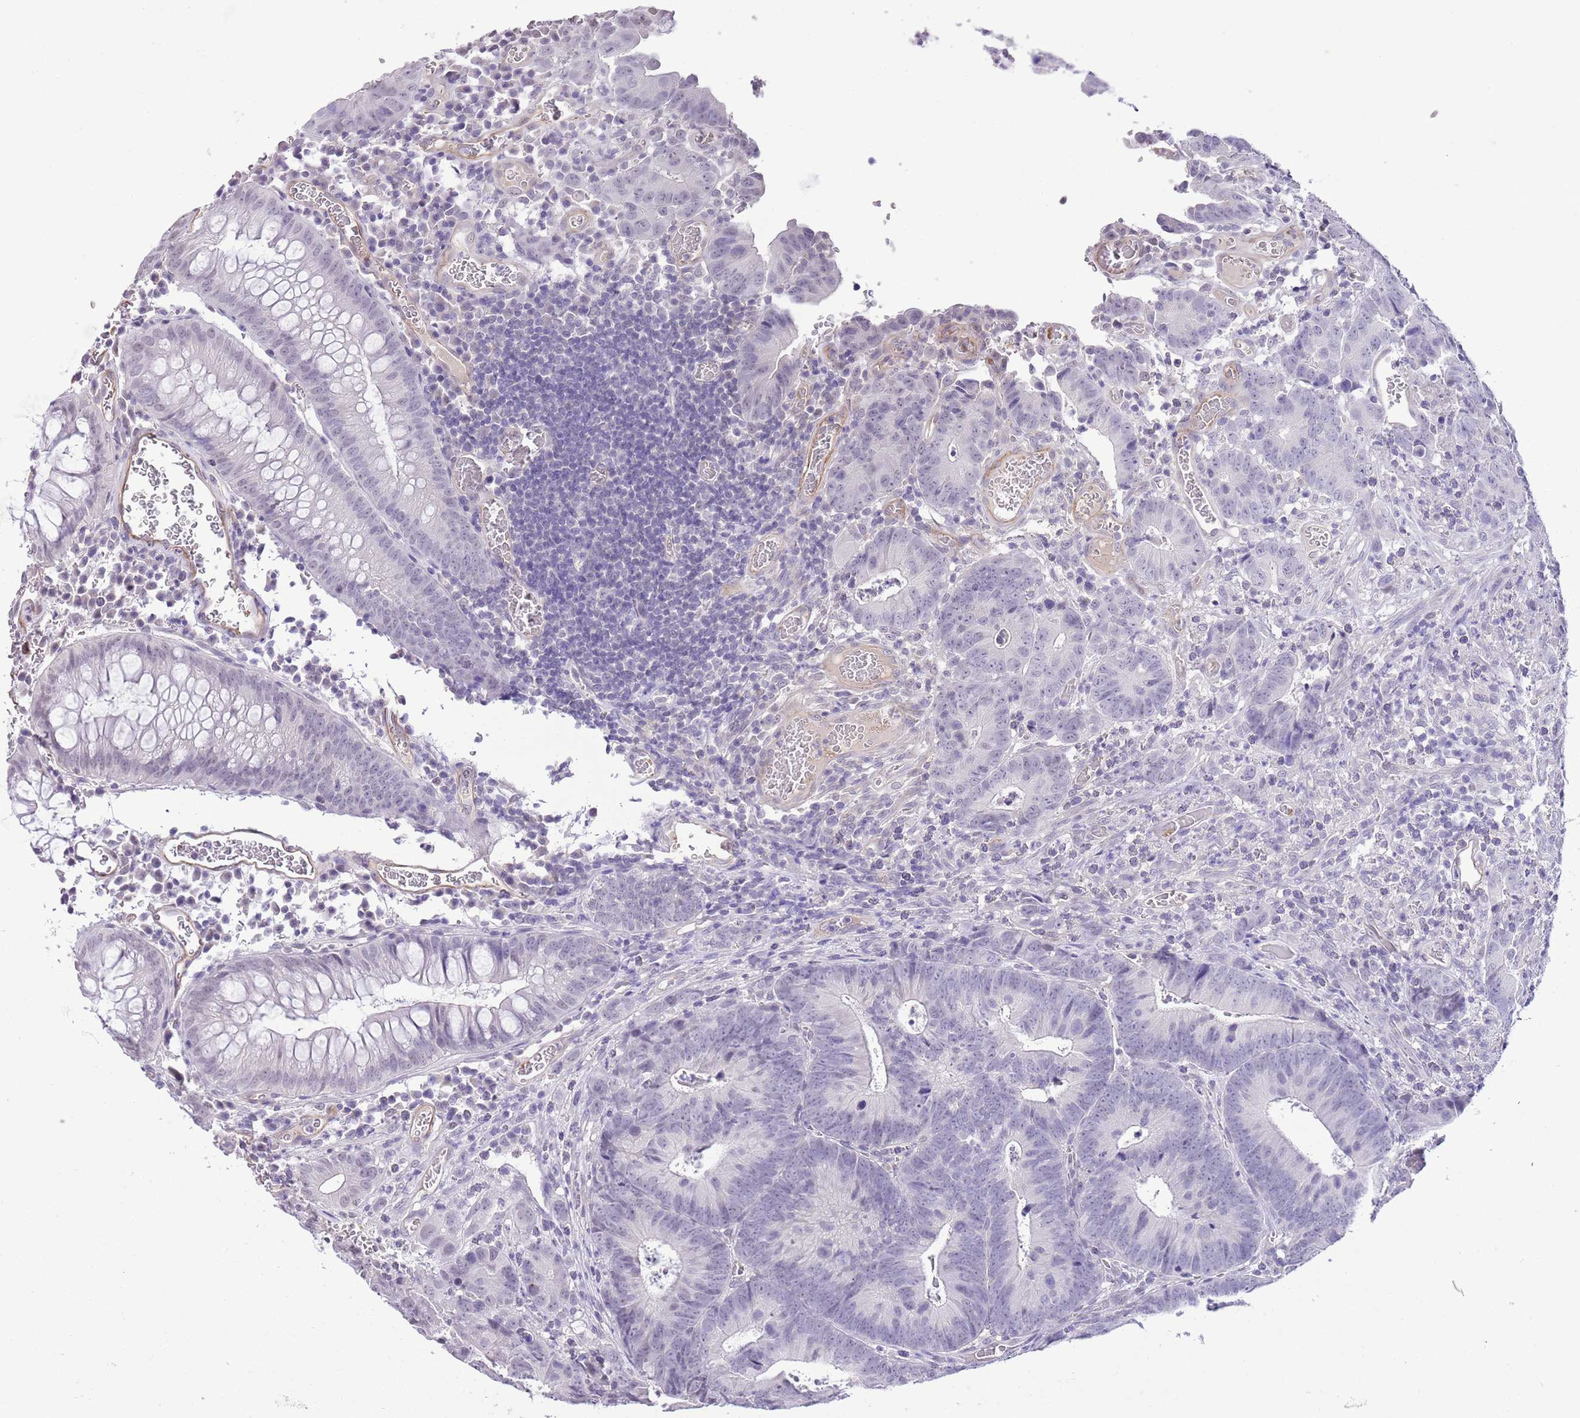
{"staining": {"intensity": "negative", "quantity": "none", "location": "none"}, "tissue": "colorectal cancer", "cell_type": "Tumor cells", "image_type": "cancer", "snomed": [{"axis": "morphology", "description": "Adenocarcinoma, NOS"}, {"axis": "topography", "description": "Colon"}], "caption": "The IHC histopathology image has no significant expression in tumor cells of adenocarcinoma (colorectal) tissue.", "gene": "MIDN", "patient": {"sex": "female", "age": 57}}